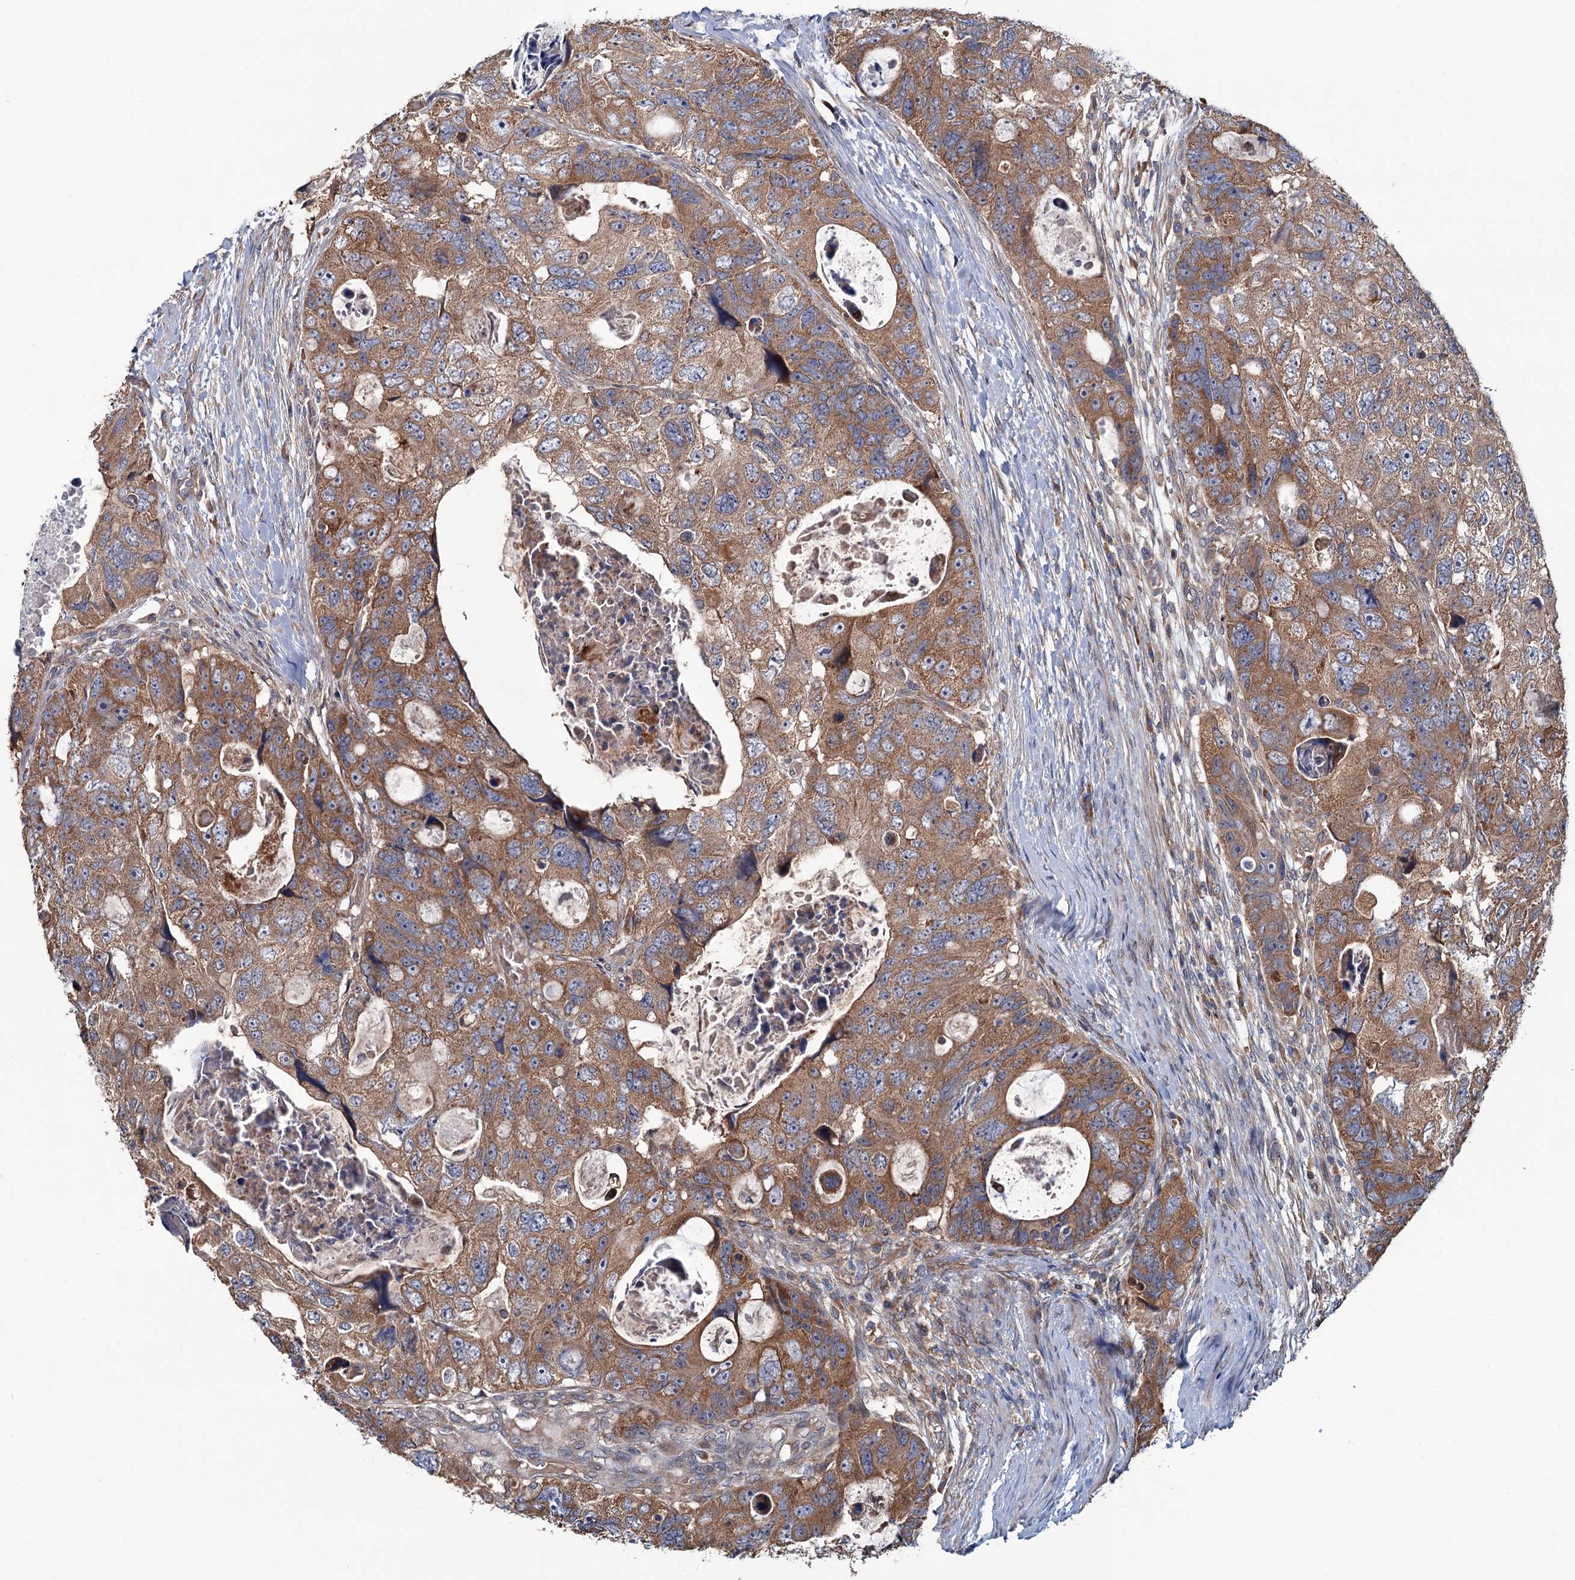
{"staining": {"intensity": "moderate", "quantity": ">75%", "location": "cytoplasmic/membranous"}, "tissue": "colorectal cancer", "cell_type": "Tumor cells", "image_type": "cancer", "snomed": [{"axis": "morphology", "description": "Adenocarcinoma, NOS"}, {"axis": "topography", "description": "Rectum"}], "caption": "Protein expression analysis of adenocarcinoma (colorectal) exhibits moderate cytoplasmic/membranous expression in about >75% of tumor cells.", "gene": "MTRR", "patient": {"sex": "male", "age": 59}}